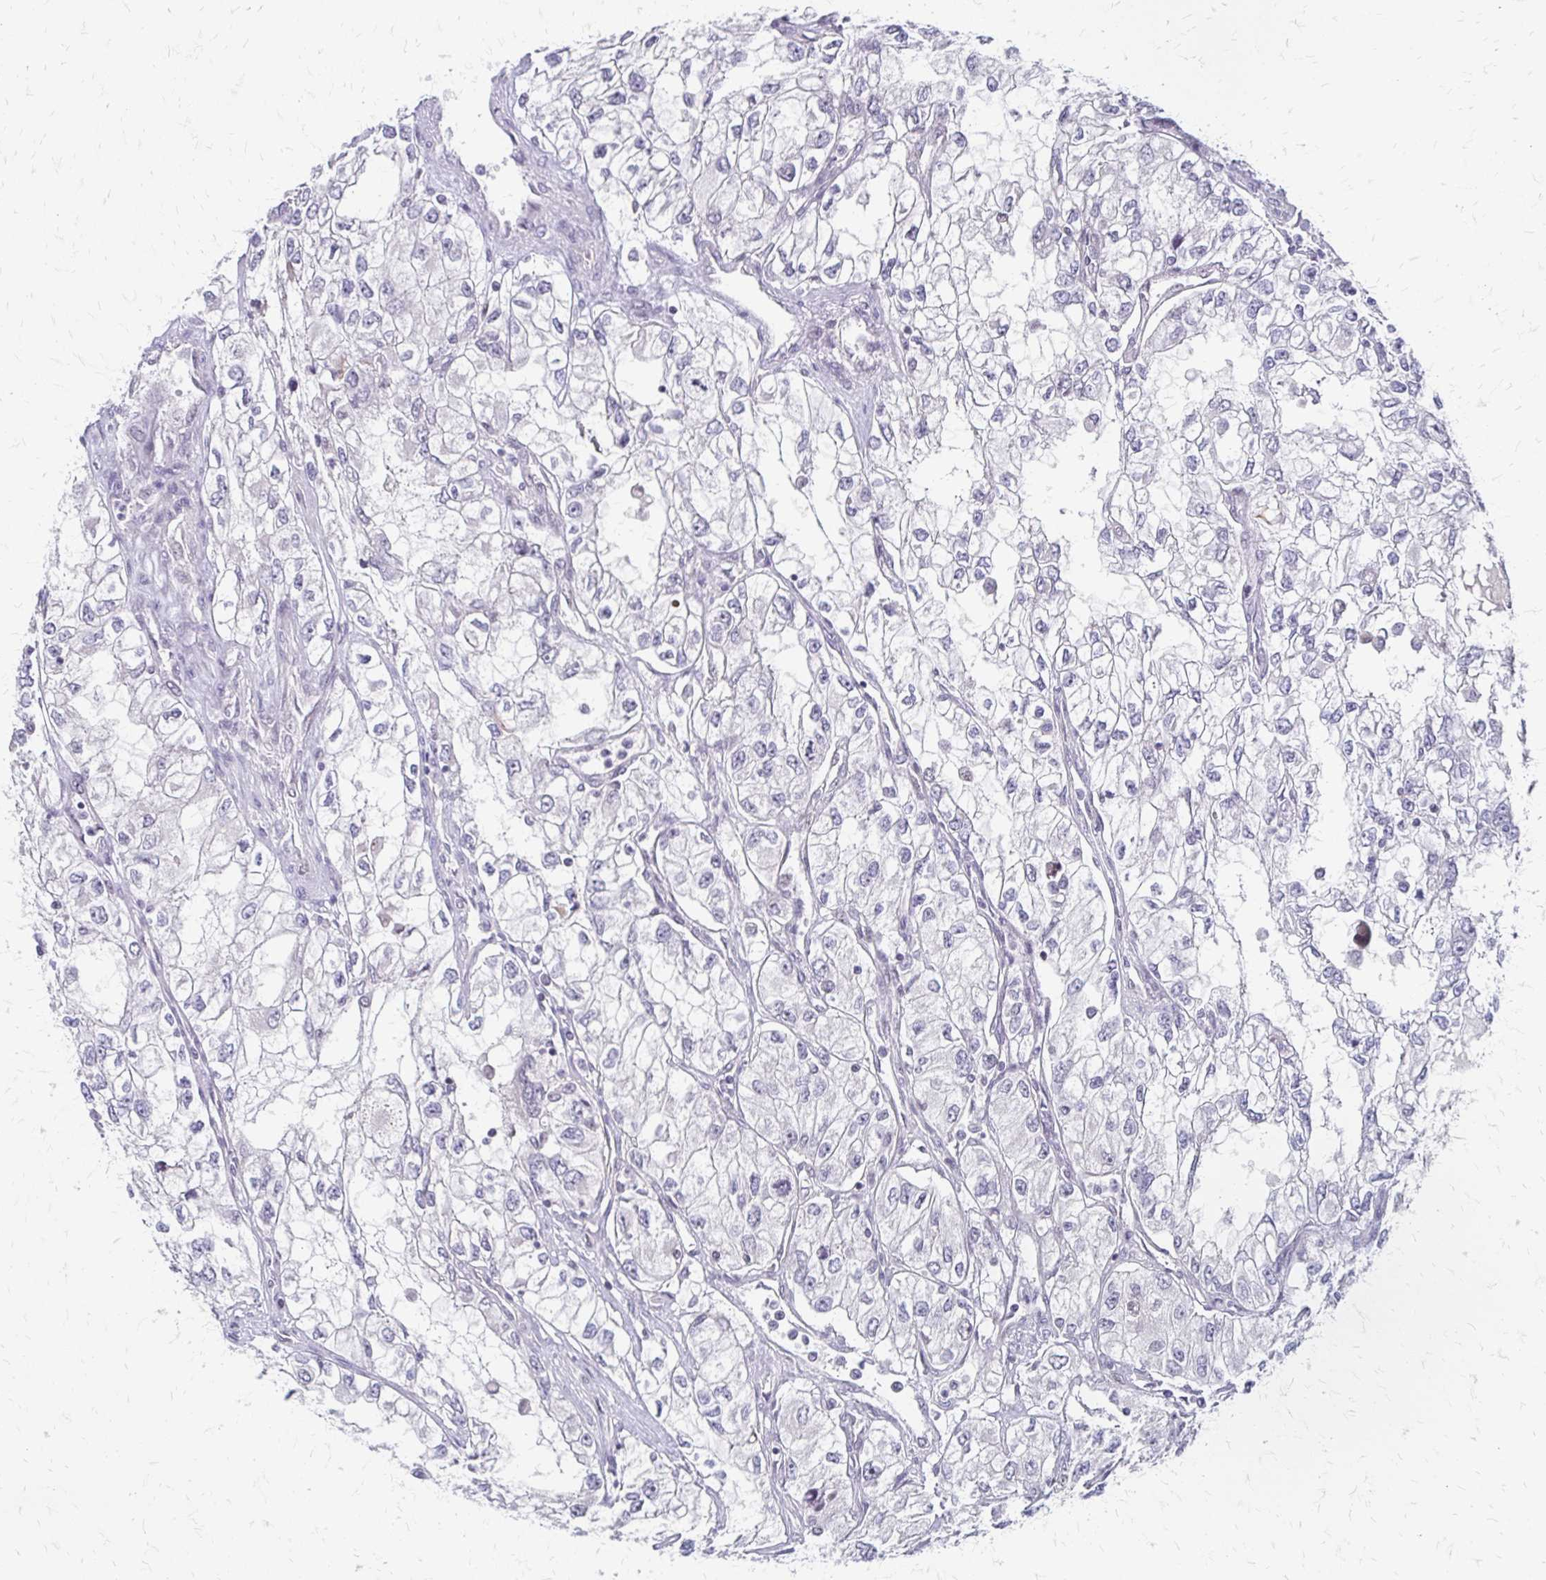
{"staining": {"intensity": "negative", "quantity": "none", "location": "none"}, "tissue": "renal cancer", "cell_type": "Tumor cells", "image_type": "cancer", "snomed": [{"axis": "morphology", "description": "Adenocarcinoma, NOS"}, {"axis": "topography", "description": "Kidney"}], "caption": "Adenocarcinoma (renal) stained for a protein using immunohistochemistry (IHC) shows no staining tumor cells.", "gene": "EED", "patient": {"sex": "female", "age": 59}}